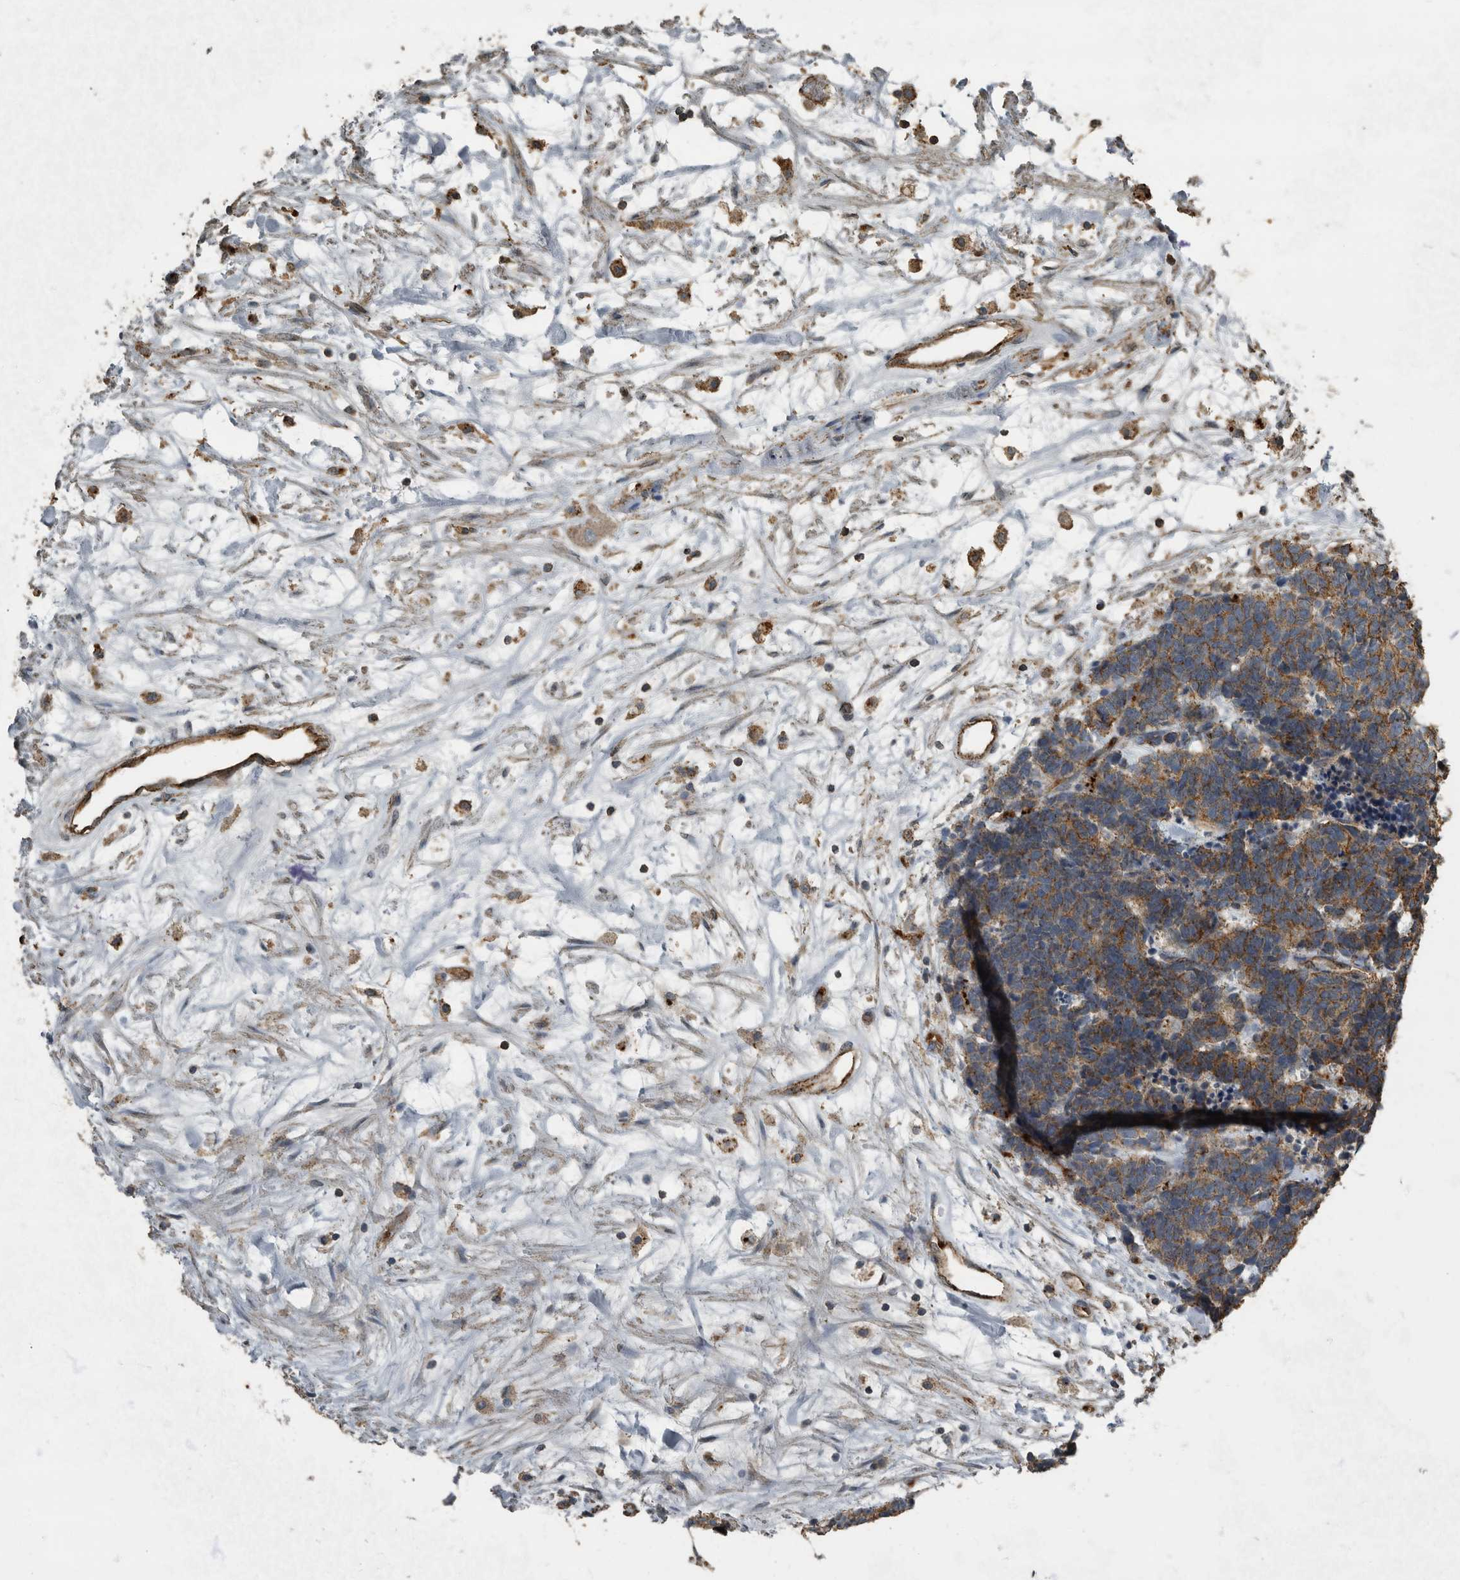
{"staining": {"intensity": "strong", "quantity": ">75%", "location": "cytoplasmic/membranous"}, "tissue": "carcinoid", "cell_type": "Tumor cells", "image_type": "cancer", "snomed": [{"axis": "morphology", "description": "Carcinoma, NOS"}, {"axis": "morphology", "description": "Carcinoid, malignant, NOS"}, {"axis": "topography", "description": "Urinary bladder"}], "caption": "Carcinoid was stained to show a protein in brown. There is high levels of strong cytoplasmic/membranous expression in approximately >75% of tumor cells. (IHC, brightfield microscopy, high magnification).", "gene": "IL15RA", "patient": {"sex": "male", "age": 57}}